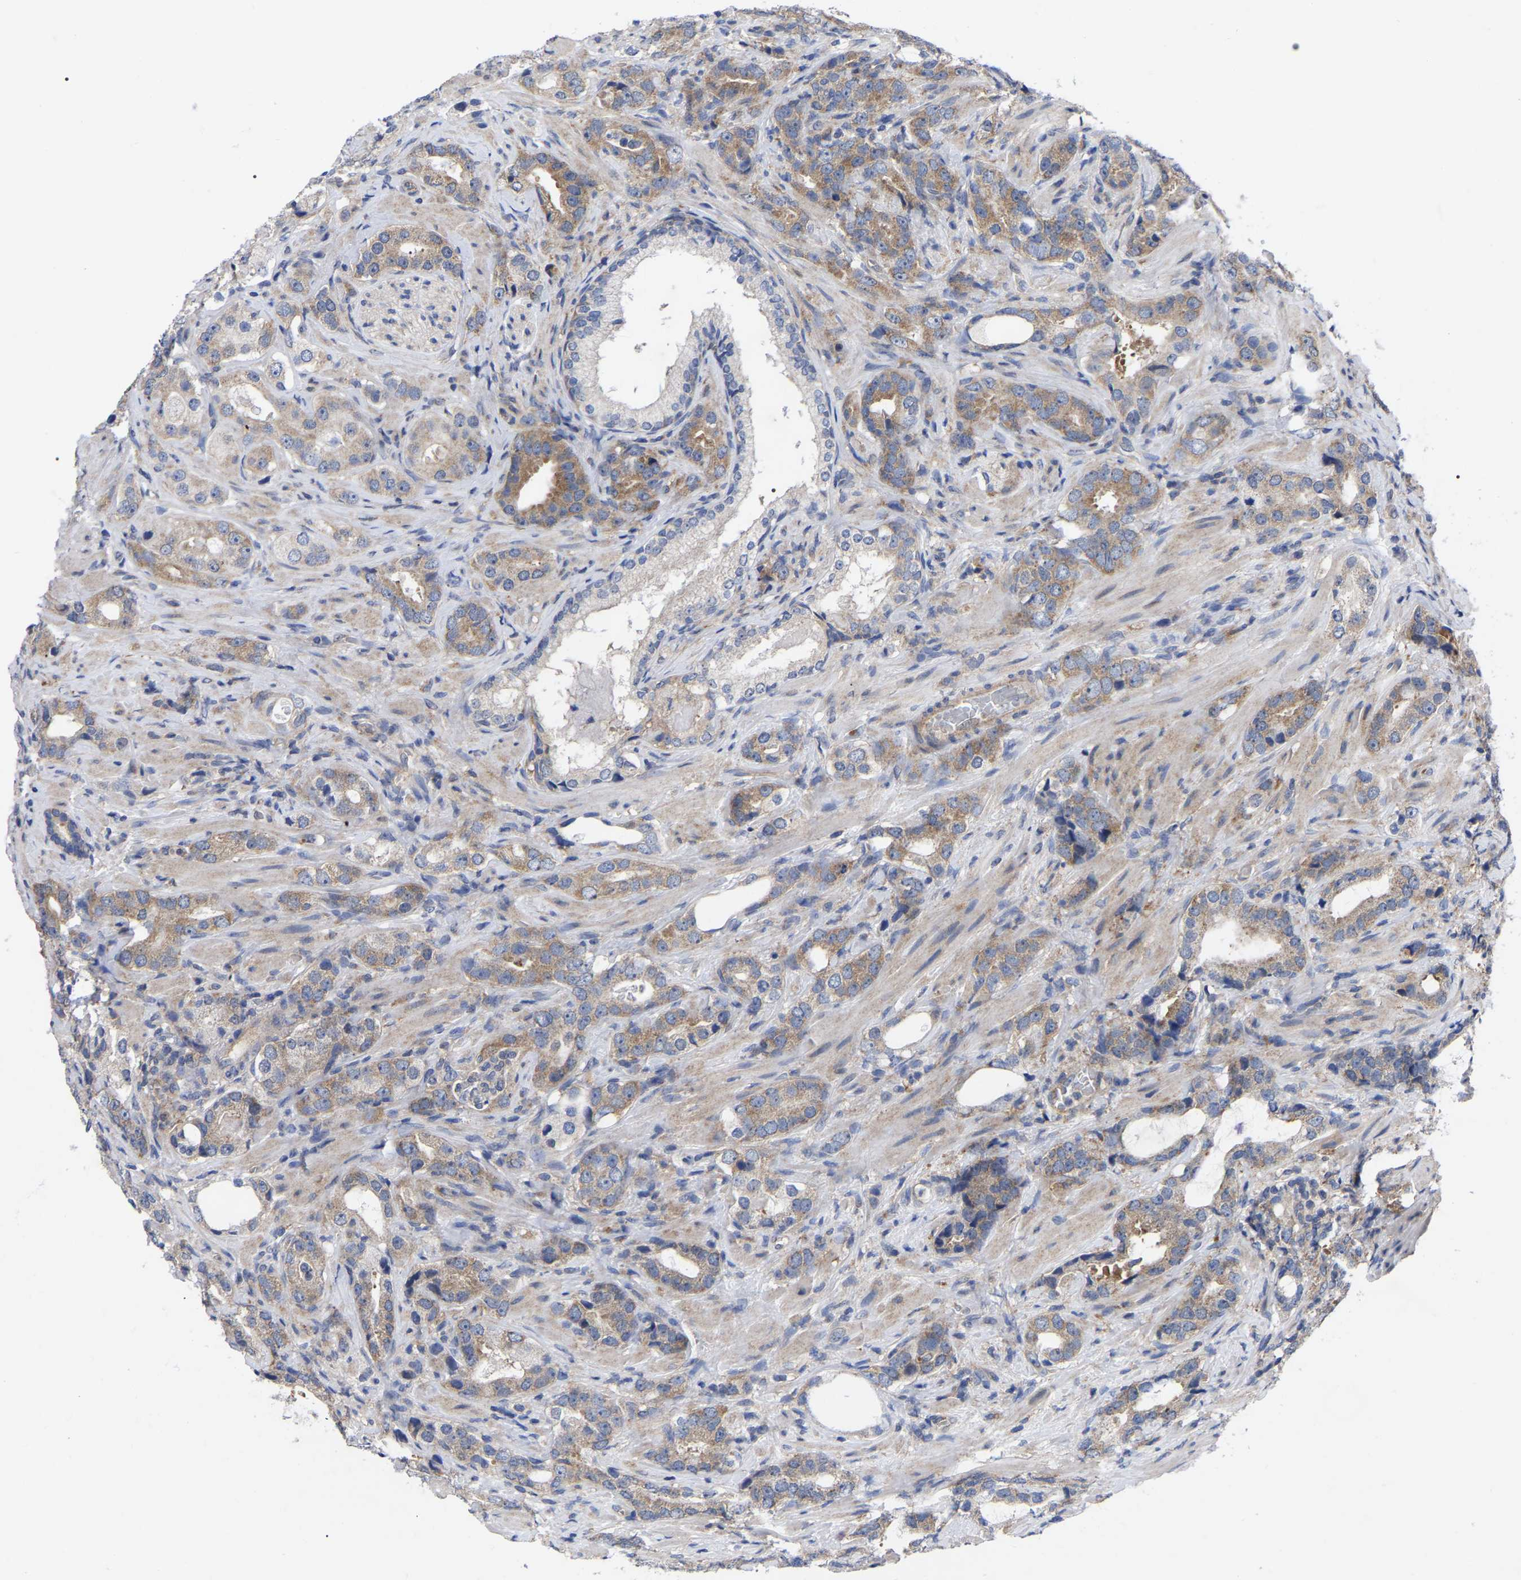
{"staining": {"intensity": "moderate", "quantity": "25%-75%", "location": "cytoplasmic/membranous"}, "tissue": "prostate cancer", "cell_type": "Tumor cells", "image_type": "cancer", "snomed": [{"axis": "morphology", "description": "Adenocarcinoma, High grade"}, {"axis": "topography", "description": "Prostate"}], "caption": "An image of prostate cancer stained for a protein reveals moderate cytoplasmic/membranous brown staining in tumor cells.", "gene": "TCP1", "patient": {"sex": "male", "age": 63}}